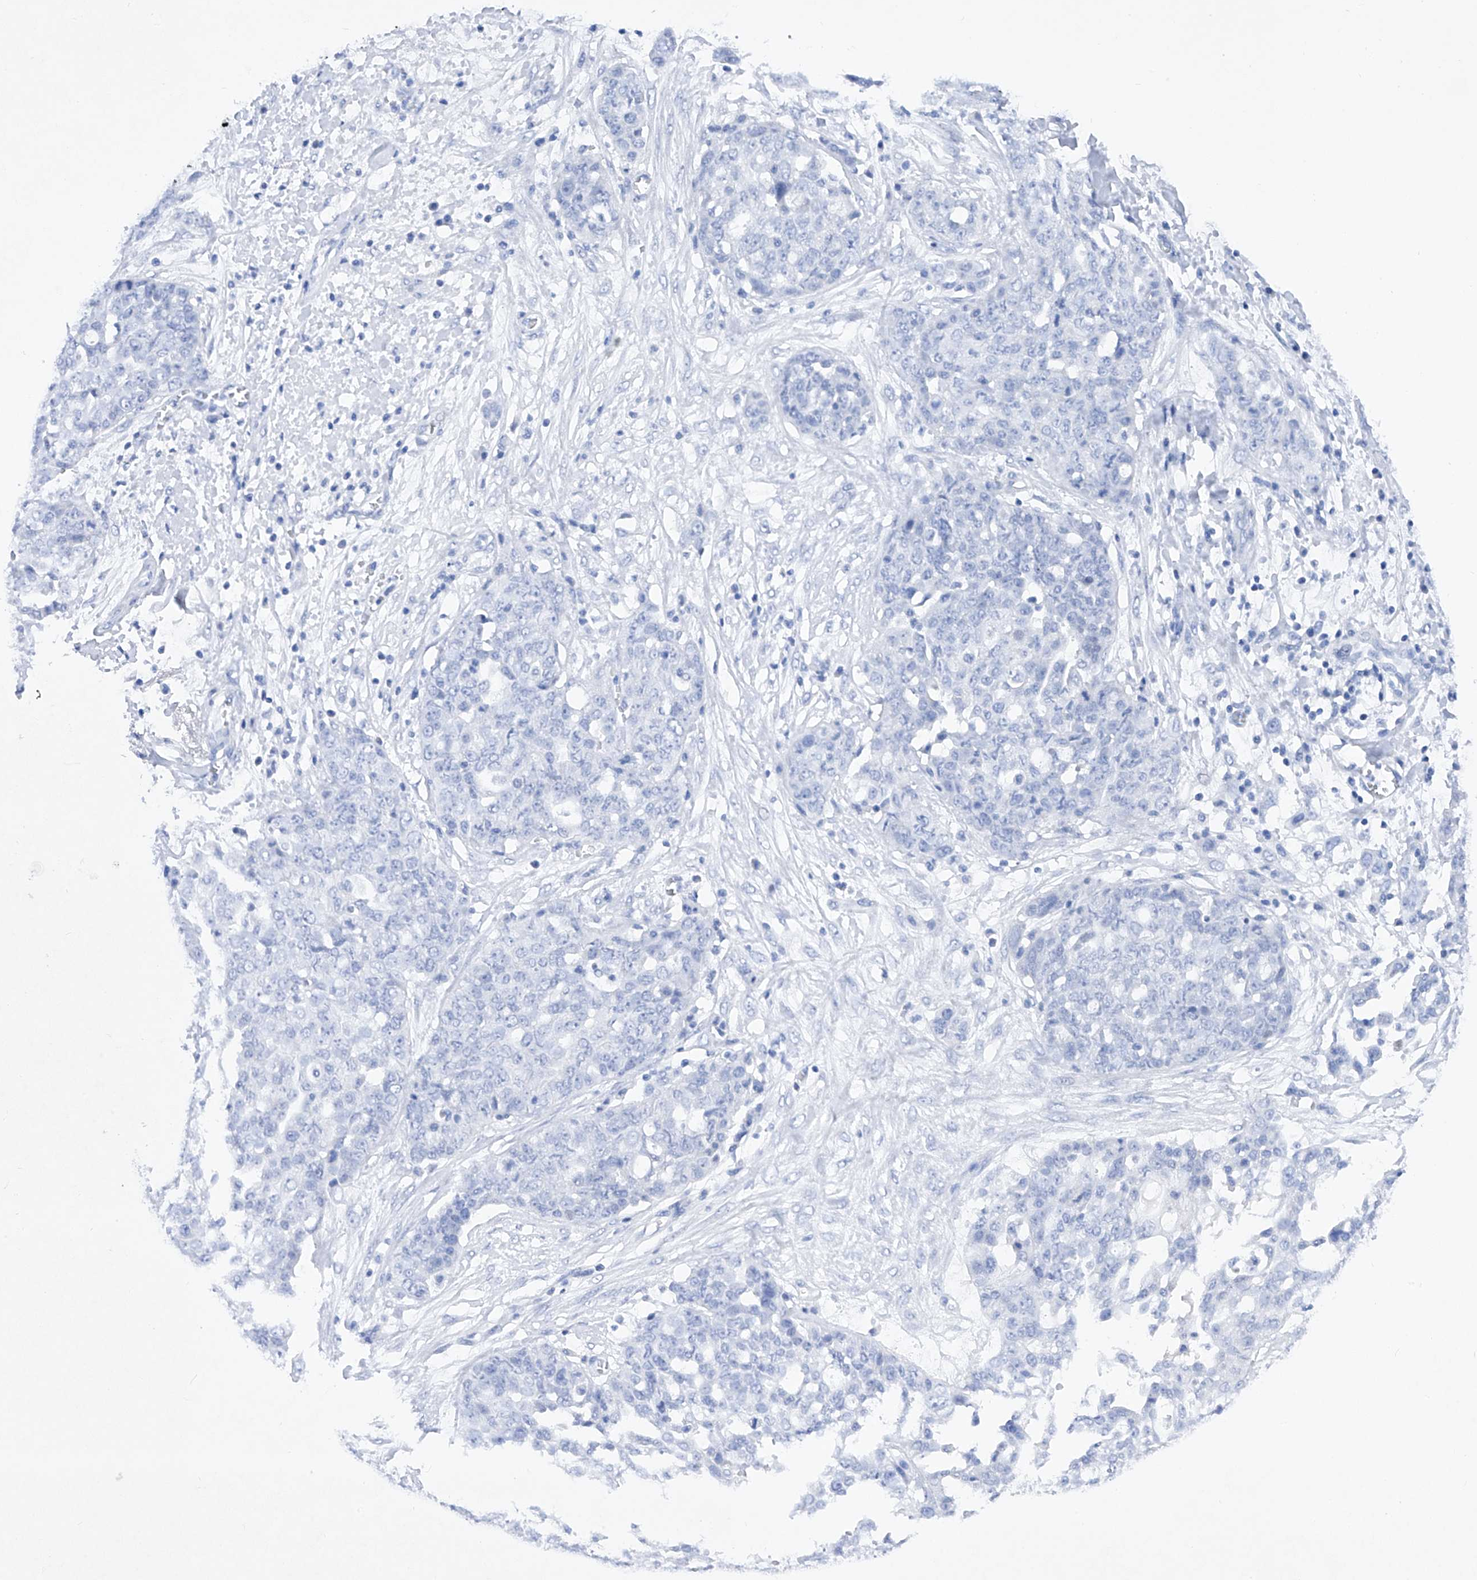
{"staining": {"intensity": "negative", "quantity": "none", "location": "none"}, "tissue": "ovarian cancer", "cell_type": "Tumor cells", "image_type": "cancer", "snomed": [{"axis": "morphology", "description": "Cystadenocarcinoma, serous, NOS"}, {"axis": "topography", "description": "Soft tissue"}, {"axis": "topography", "description": "Ovary"}], "caption": "A high-resolution image shows immunohistochemistry staining of serous cystadenocarcinoma (ovarian), which demonstrates no significant staining in tumor cells.", "gene": "BARX2", "patient": {"sex": "female", "age": 57}}